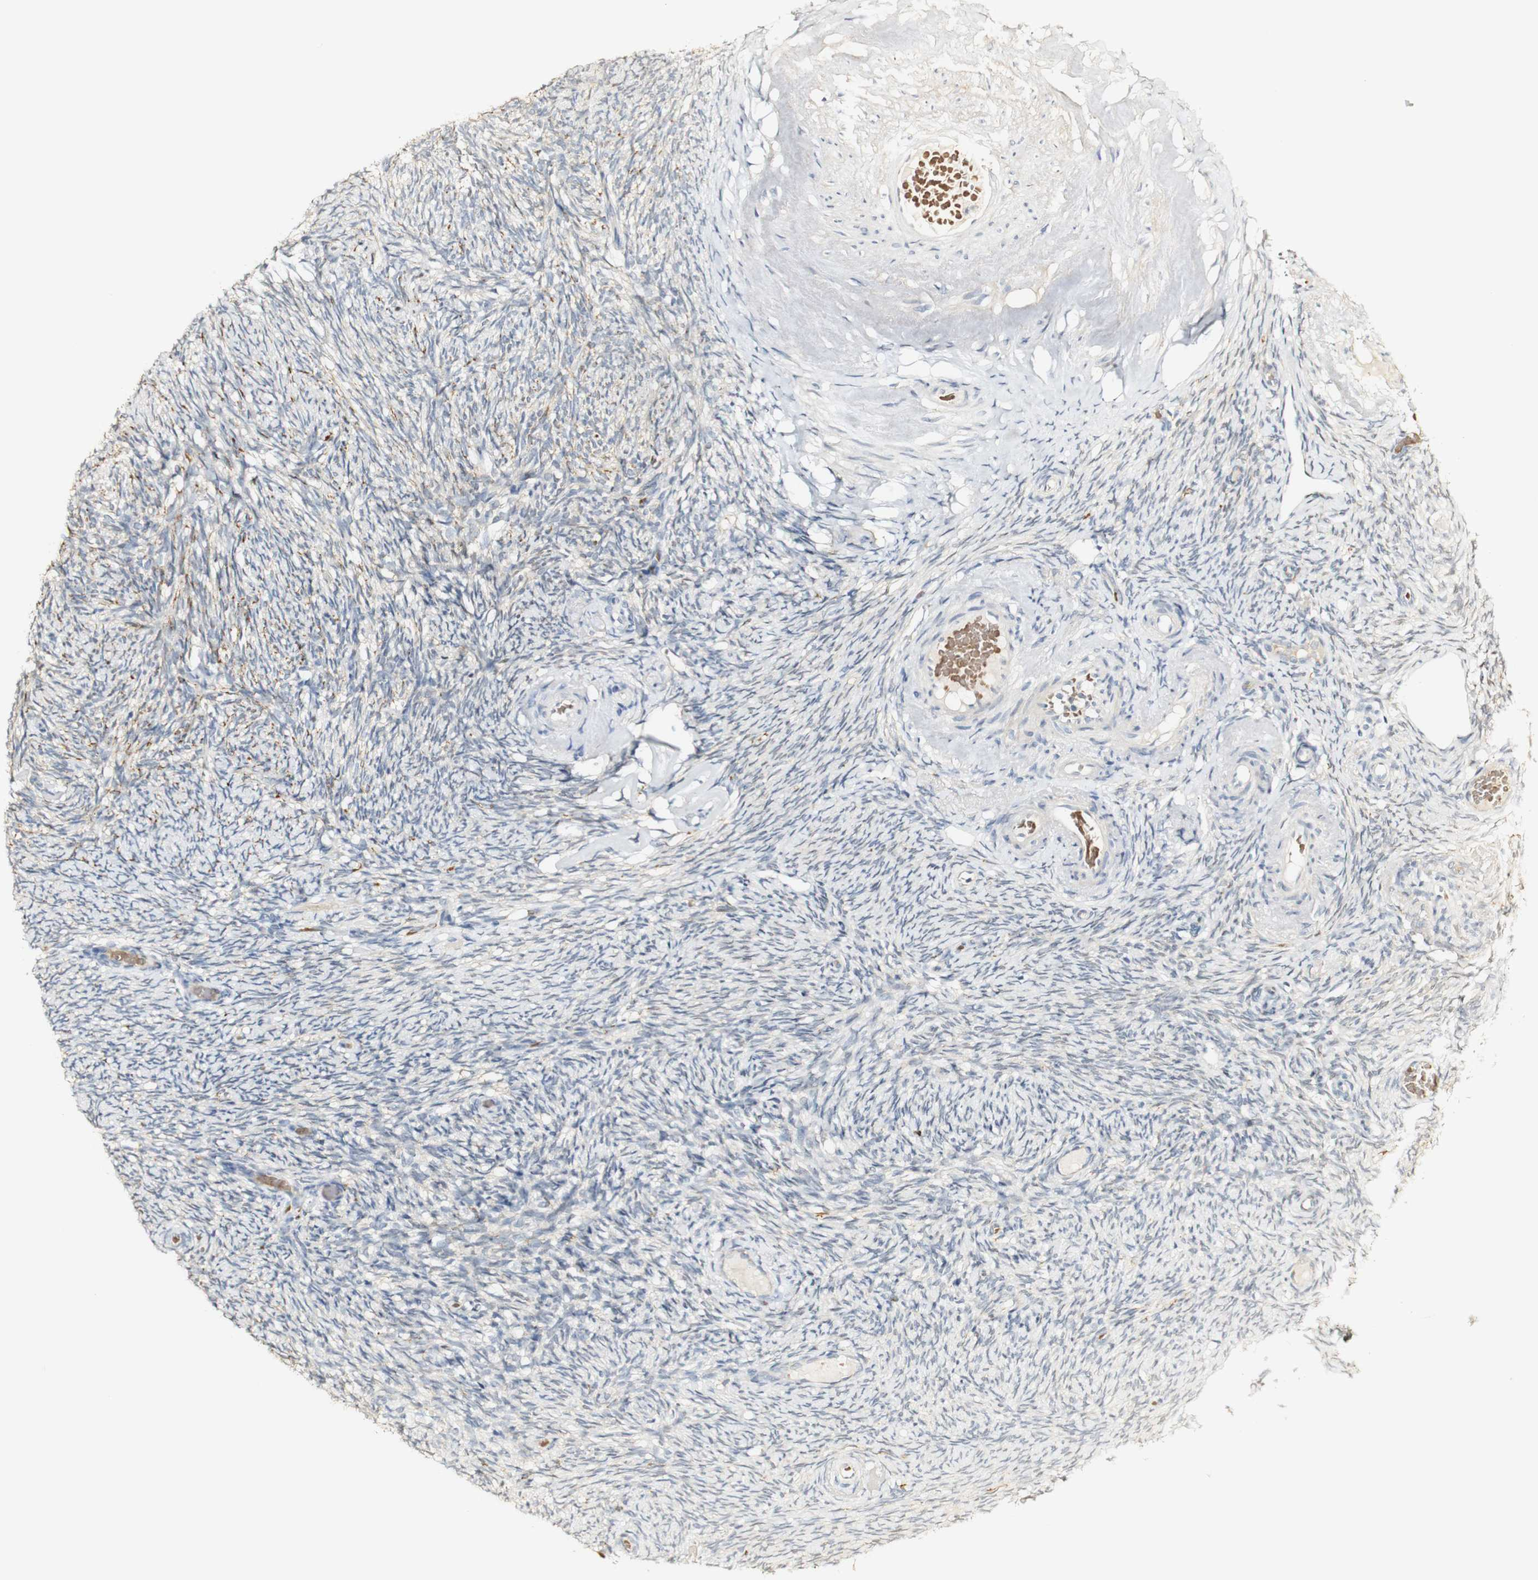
{"staining": {"intensity": "strong", "quantity": ">75%", "location": "cytoplasmic/membranous"}, "tissue": "ovary", "cell_type": "Follicle cells", "image_type": "normal", "snomed": [{"axis": "morphology", "description": "Normal tissue, NOS"}, {"axis": "topography", "description": "Ovary"}], "caption": "Protein expression analysis of benign human ovary reveals strong cytoplasmic/membranous expression in about >75% of follicle cells. Nuclei are stained in blue.", "gene": "SYT7", "patient": {"sex": "female", "age": 60}}